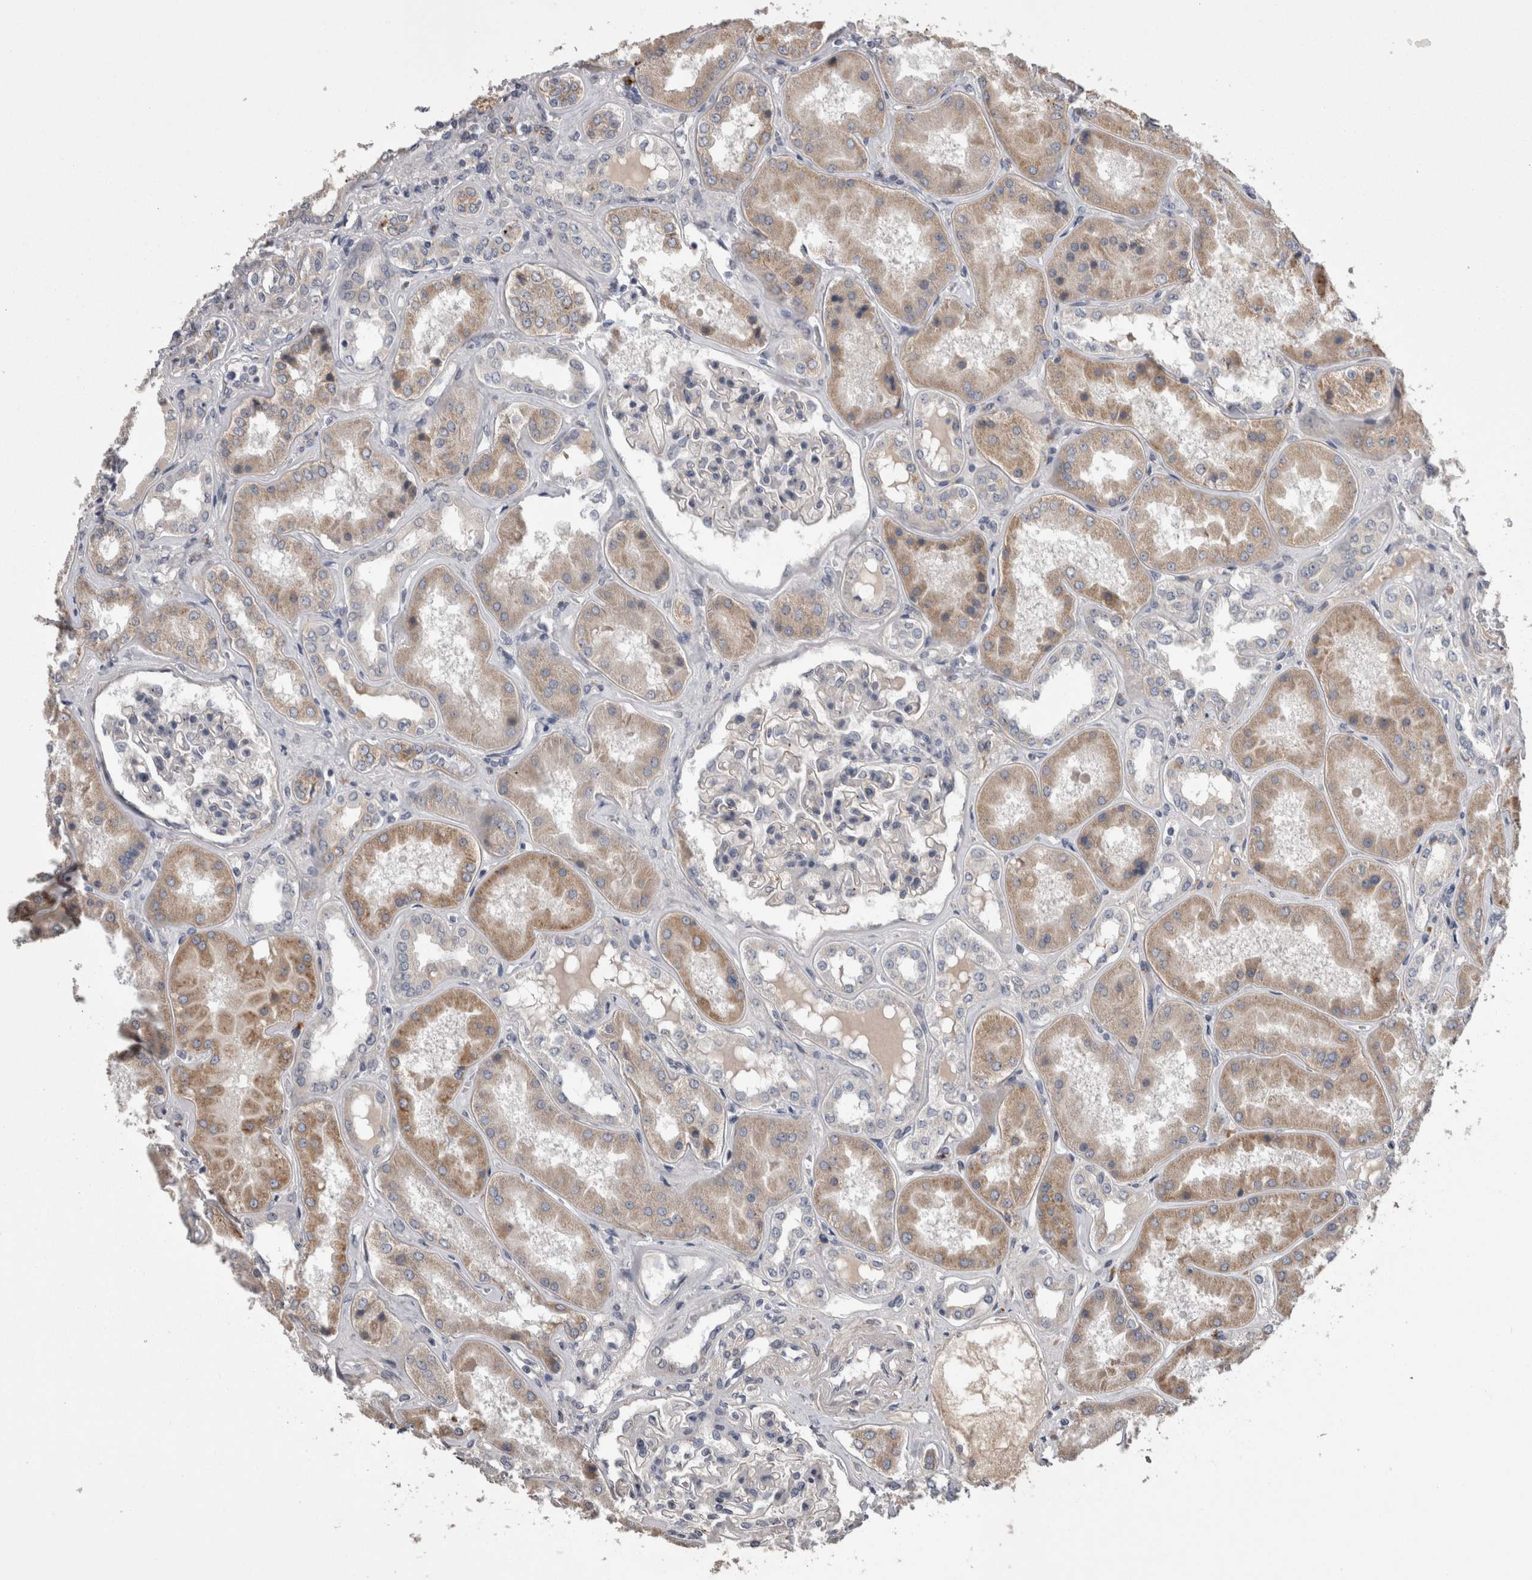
{"staining": {"intensity": "negative", "quantity": "none", "location": "none"}, "tissue": "kidney", "cell_type": "Cells in glomeruli", "image_type": "normal", "snomed": [{"axis": "morphology", "description": "Normal tissue, NOS"}, {"axis": "topography", "description": "Kidney"}], "caption": "Cells in glomeruli show no significant protein expression in unremarkable kidney.", "gene": "STC1", "patient": {"sex": "female", "age": 56}}